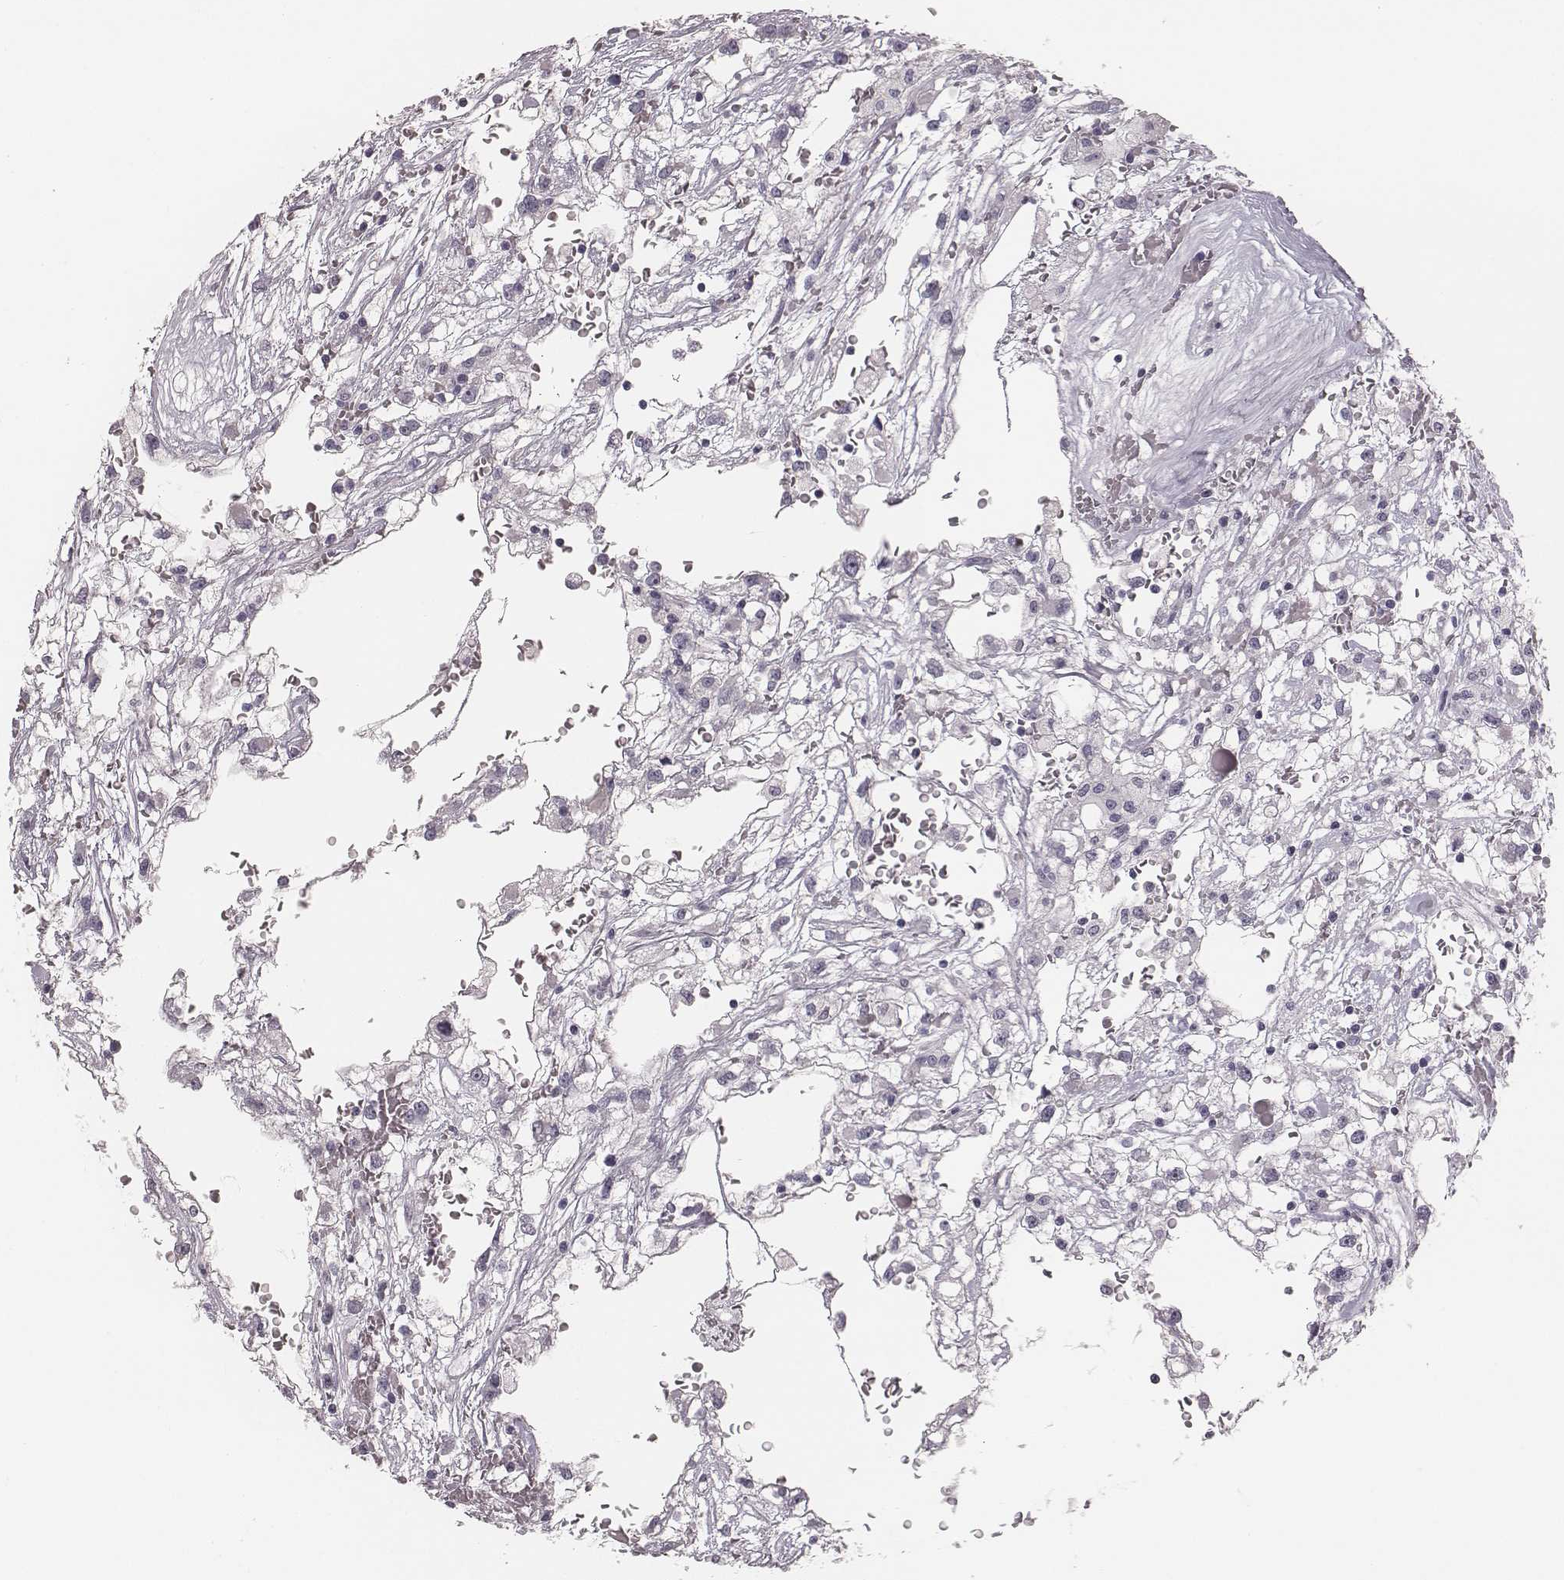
{"staining": {"intensity": "negative", "quantity": "none", "location": "none"}, "tissue": "renal cancer", "cell_type": "Tumor cells", "image_type": "cancer", "snomed": [{"axis": "morphology", "description": "Adenocarcinoma, NOS"}, {"axis": "topography", "description": "Kidney"}], "caption": "The image exhibits no staining of tumor cells in renal cancer.", "gene": "CSHL1", "patient": {"sex": "male", "age": 59}}